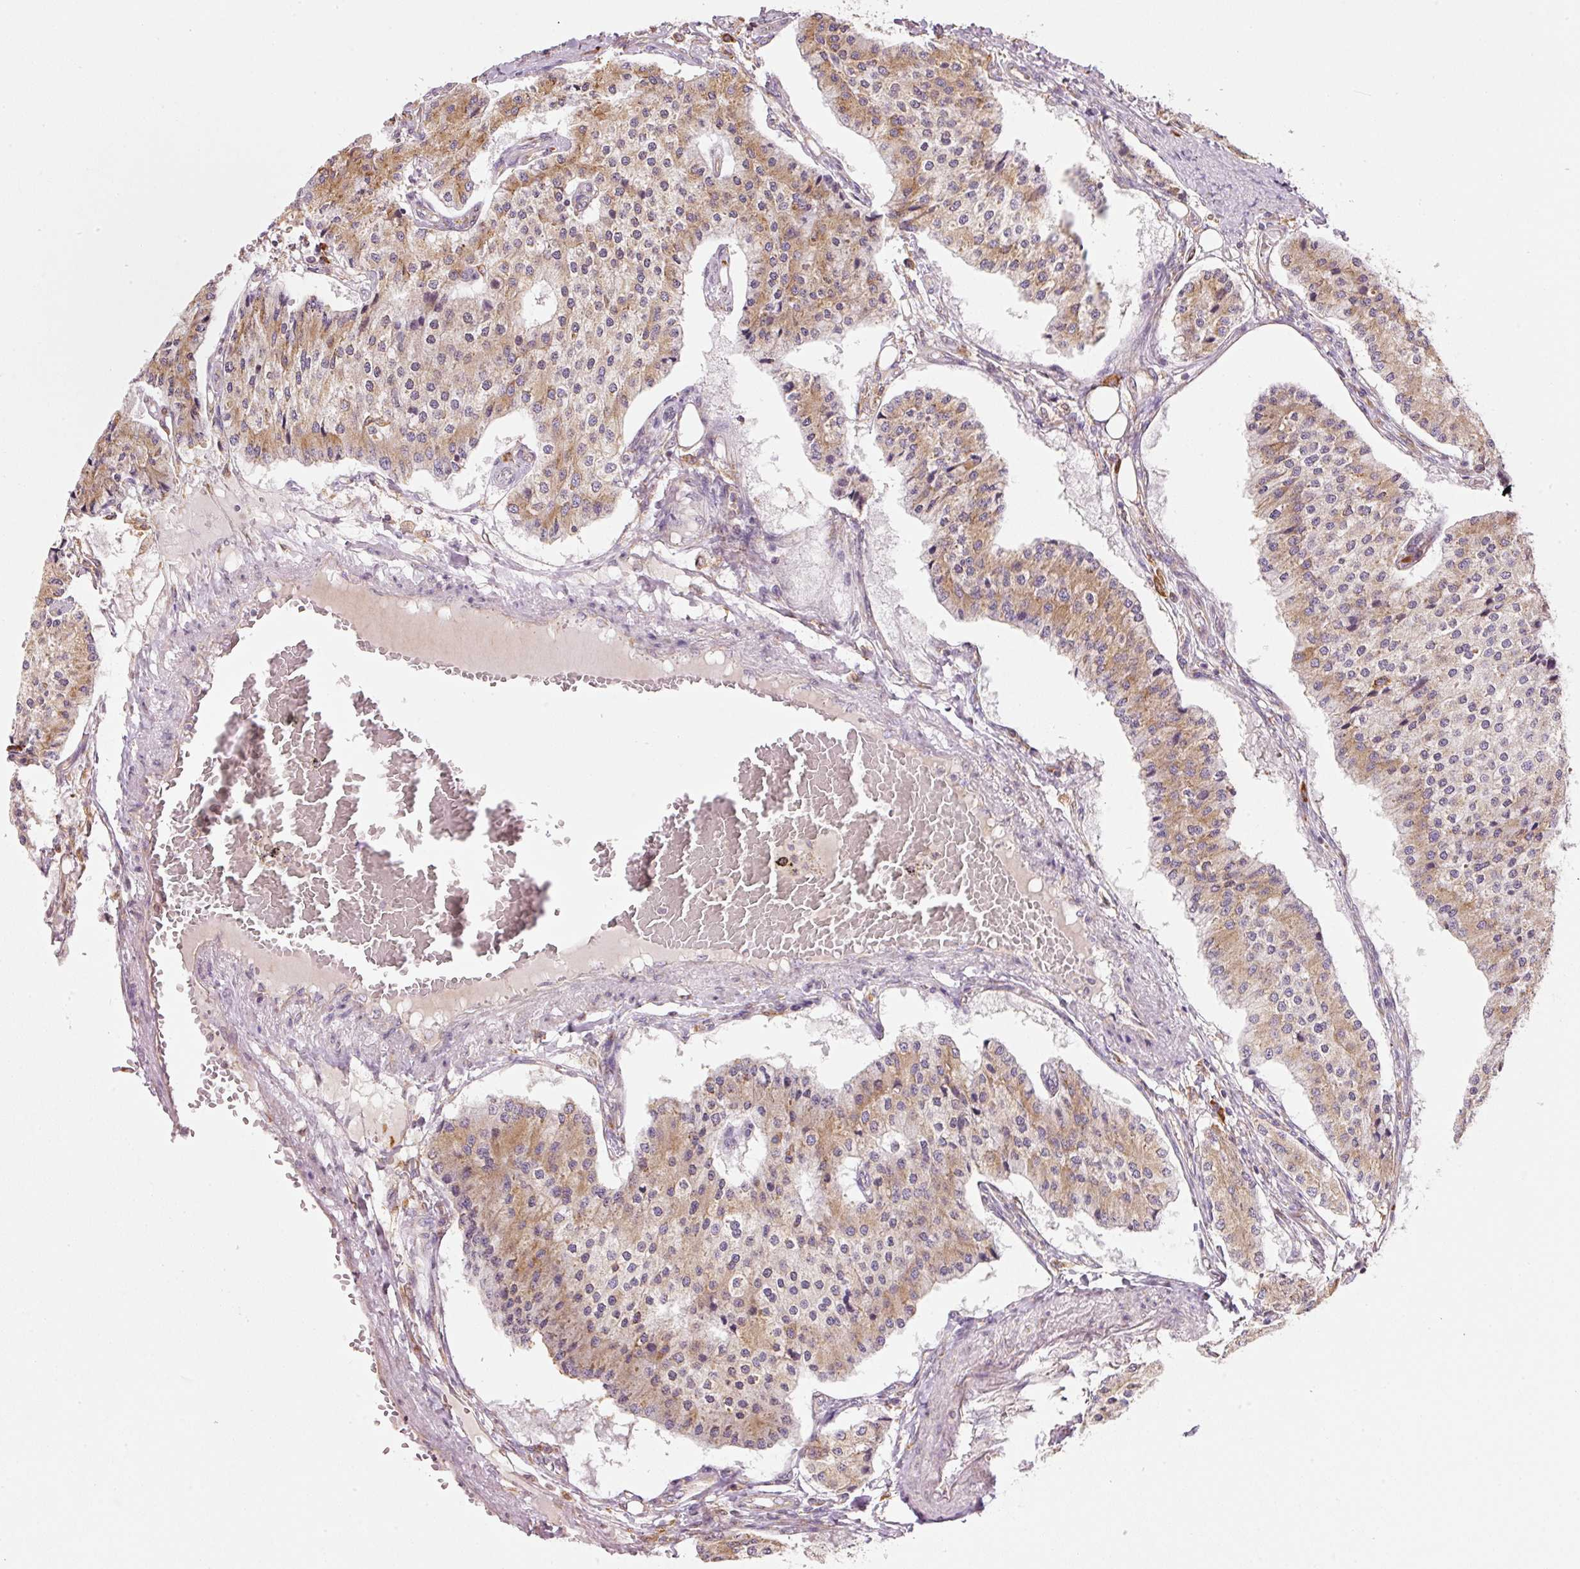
{"staining": {"intensity": "moderate", "quantity": ">75%", "location": "cytoplasmic/membranous"}, "tissue": "carcinoid", "cell_type": "Tumor cells", "image_type": "cancer", "snomed": [{"axis": "morphology", "description": "Carcinoid, malignant, NOS"}, {"axis": "topography", "description": "Colon"}], "caption": "A histopathology image showing moderate cytoplasmic/membranous staining in approximately >75% of tumor cells in carcinoid, as visualized by brown immunohistochemical staining.", "gene": "MORN4", "patient": {"sex": "female", "age": 52}}